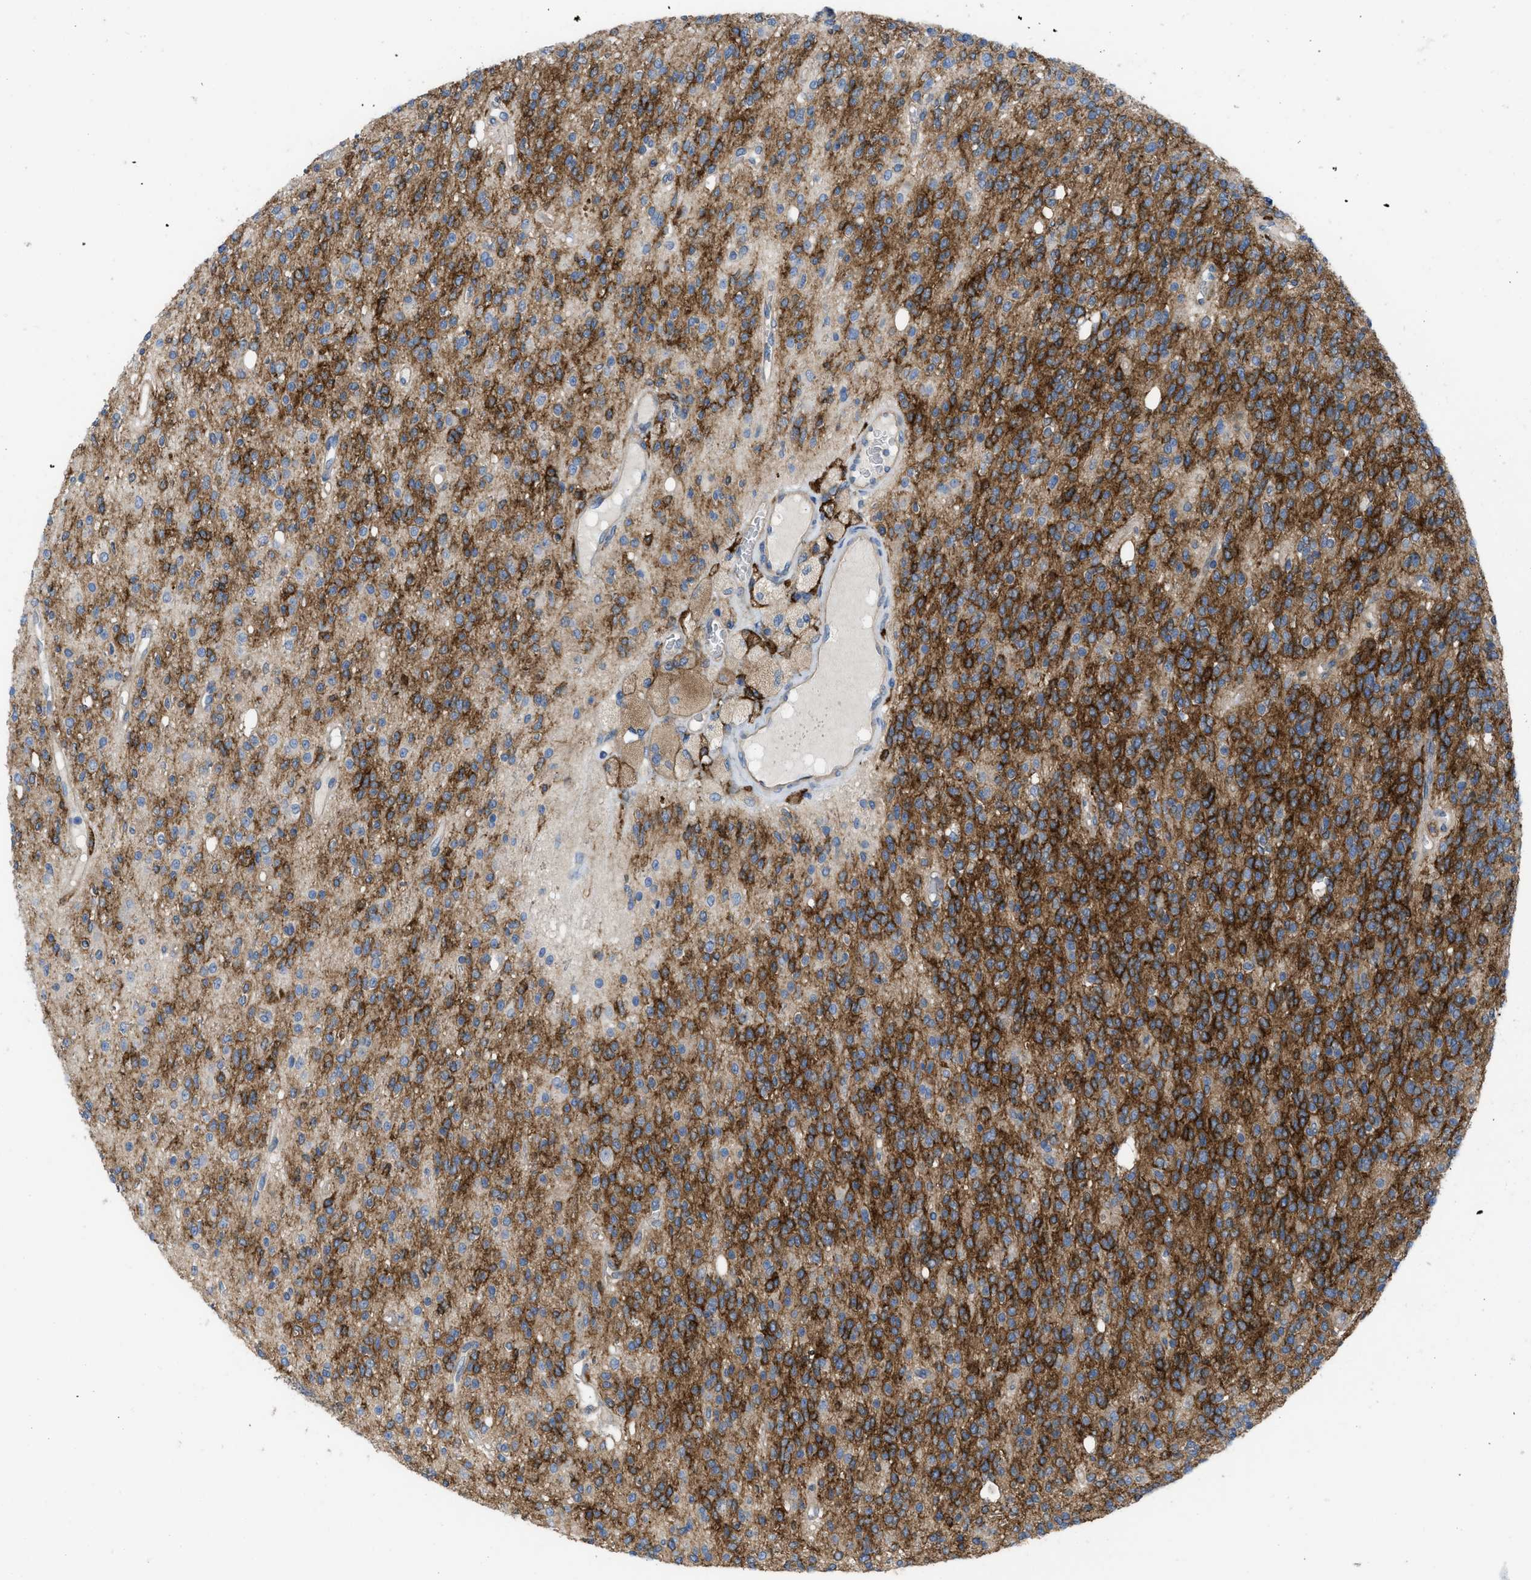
{"staining": {"intensity": "strong", "quantity": ">75%", "location": "cytoplasmic/membranous"}, "tissue": "glioma", "cell_type": "Tumor cells", "image_type": "cancer", "snomed": [{"axis": "morphology", "description": "Glioma, malignant, High grade"}, {"axis": "topography", "description": "Brain"}], "caption": "Immunohistochemistry (IHC) histopathology image of human malignant high-grade glioma stained for a protein (brown), which exhibits high levels of strong cytoplasmic/membranous positivity in approximately >75% of tumor cells.", "gene": "EGFR", "patient": {"sex": "male", "age": 34}}